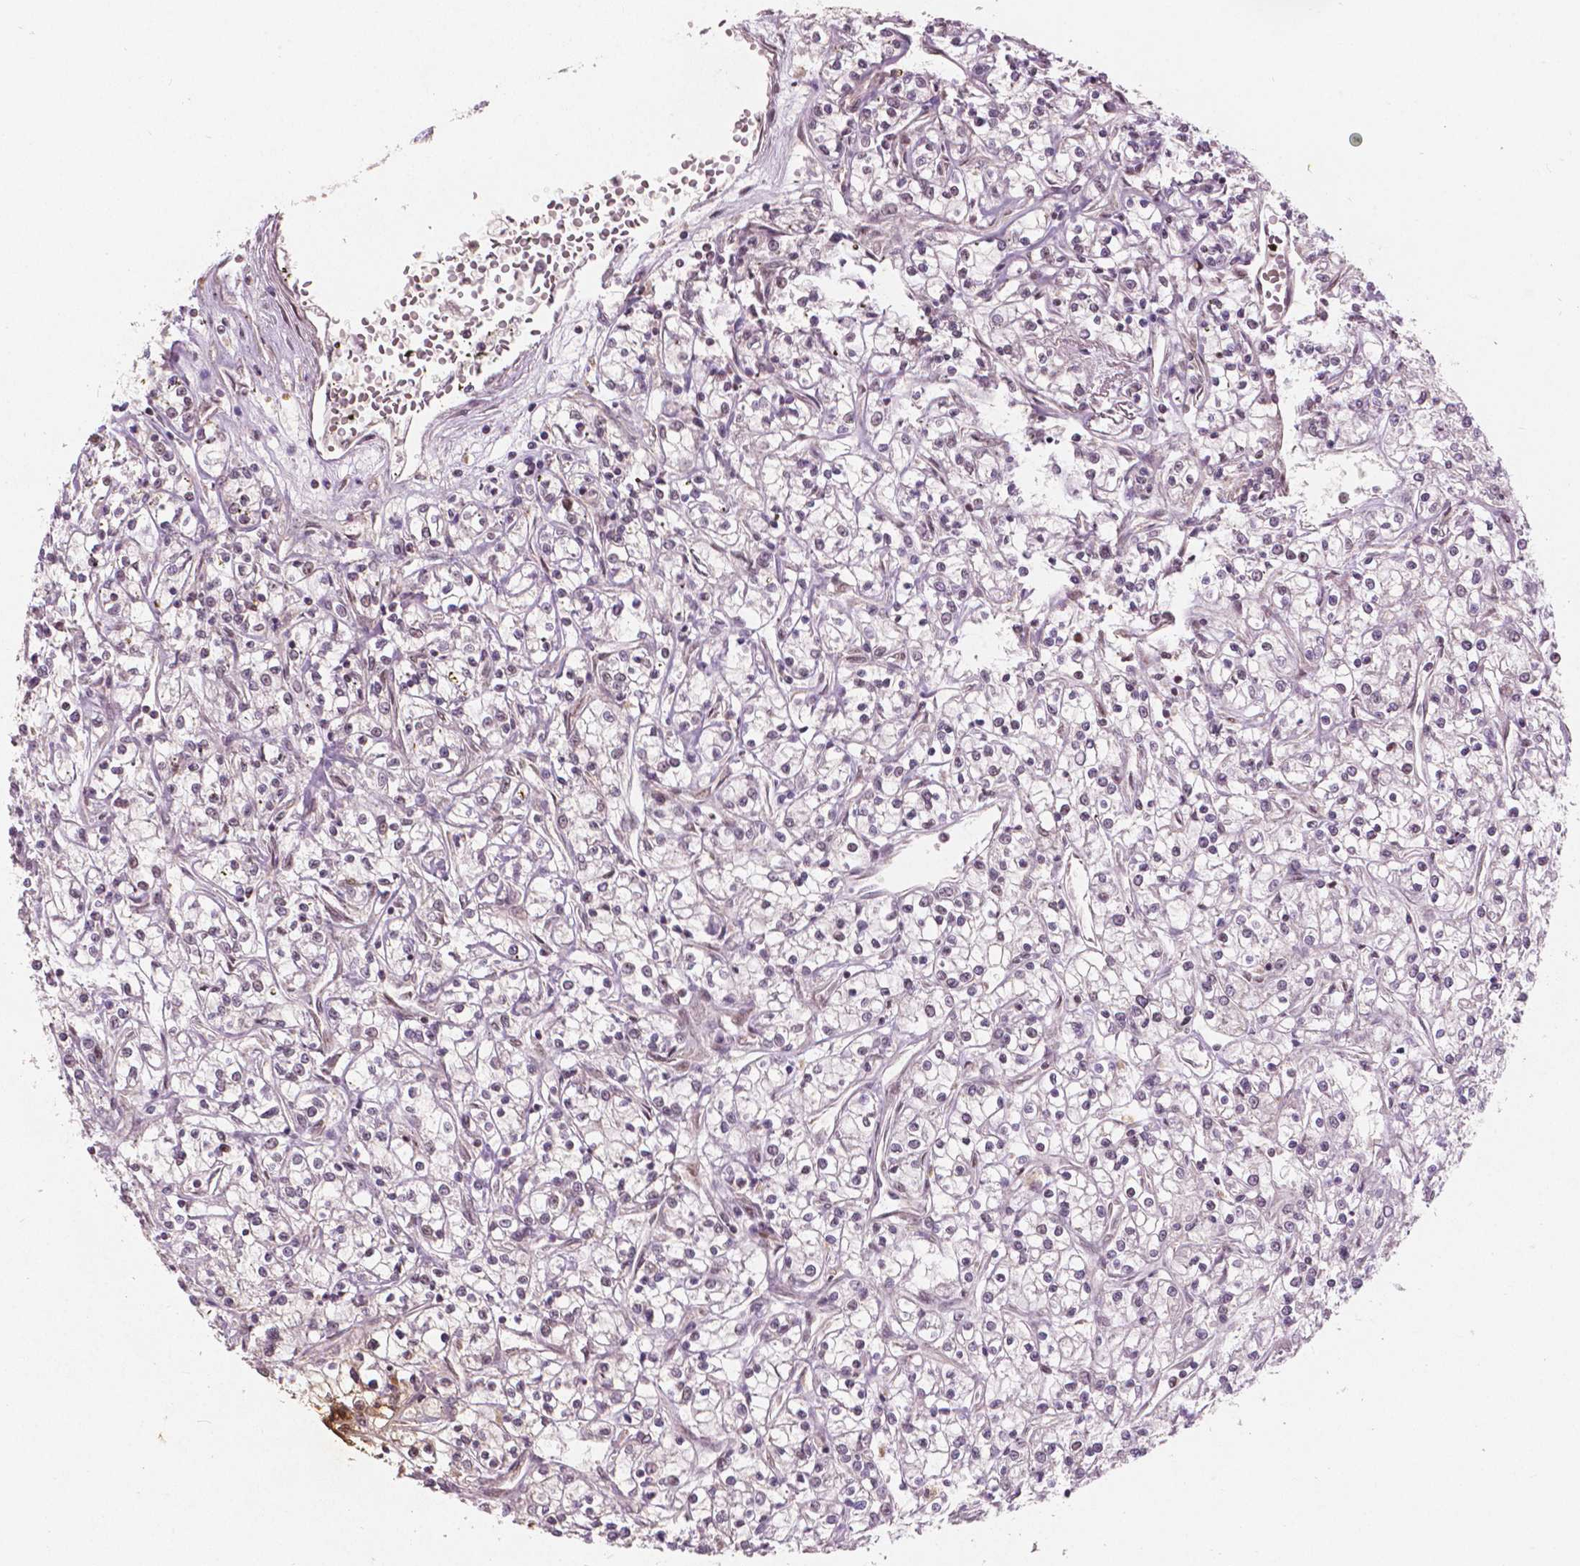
{"staining": {"intensity": "negative", "quantity": "none", "location": "none"}, "tissue": "renal cancer", "cell_type": "Tumor cells", "image_type": "cancer", "snomed": [{"axis": "morphology", "description": "Adenocarcinoma, NOS"}, {"axis": "topography", "description": "Kidney"}], "caption": "Immunohistochemical staining of renal cancer displays no significant expression in tumor cells.", "gene": "NSD2", "patient": {"sex": "female", "age": 59}}